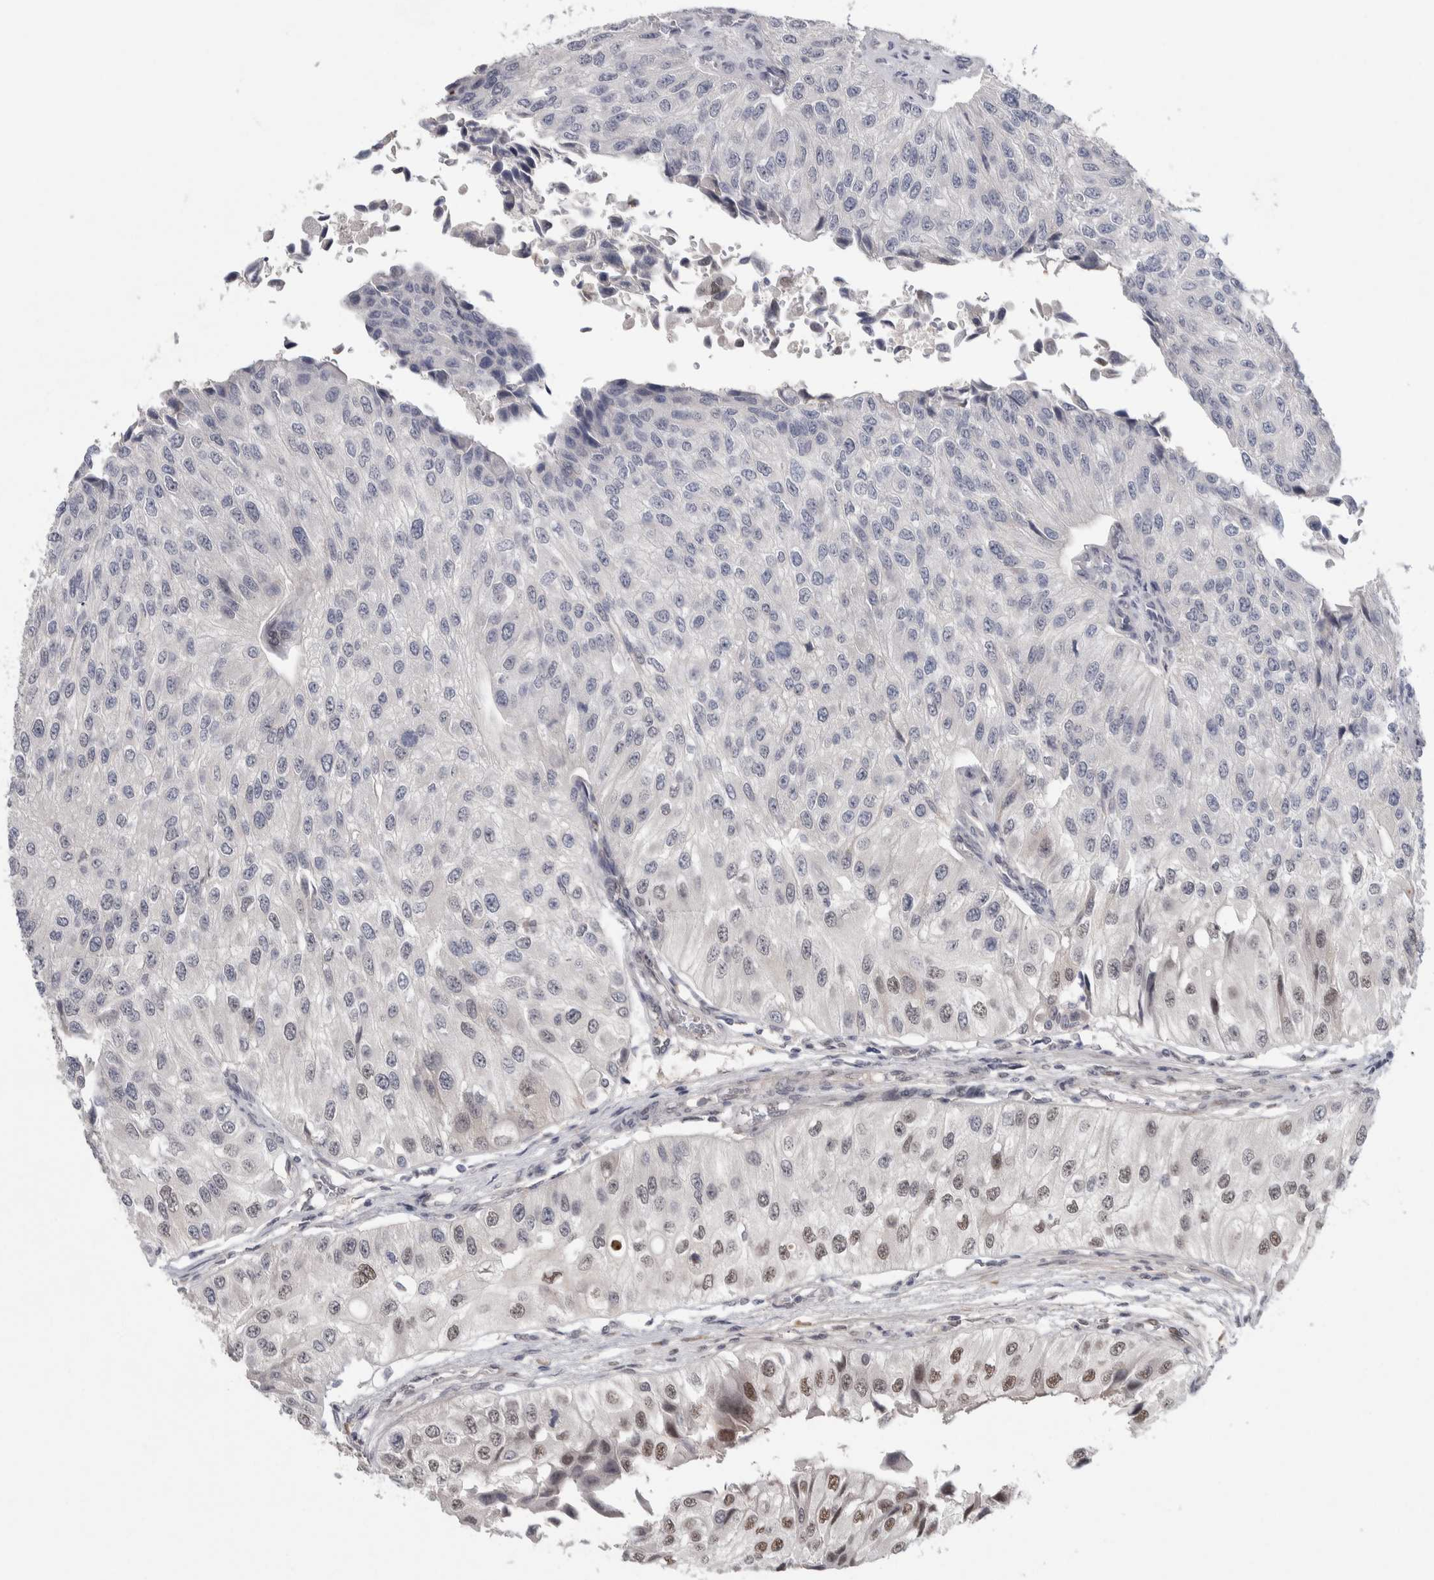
{"staining": {"intensity": "moderate", "quantity": "<25%", "location": "nuclear"}, "tissue": "urothelial cancer", "cell_type": "Tumor cells", "image_type": "cancer", "snomed": [{"axis": "morphology", "description": "Urothelial carcinoma, High grade"}, {"axis": "topography", "description": "Kidney"}, {"axis": "topography", "description": "Urinary bladder"}], "caption": "Immunohistochemistry of human urothelial cancer exhibits low levels of moderate nuclear expression in about <25% of tumor cells. The protein is shown in brown color, while the nuclei are stained blue.", "gene": "ASPN", "patient": {"sex": "male", "age": 77}}